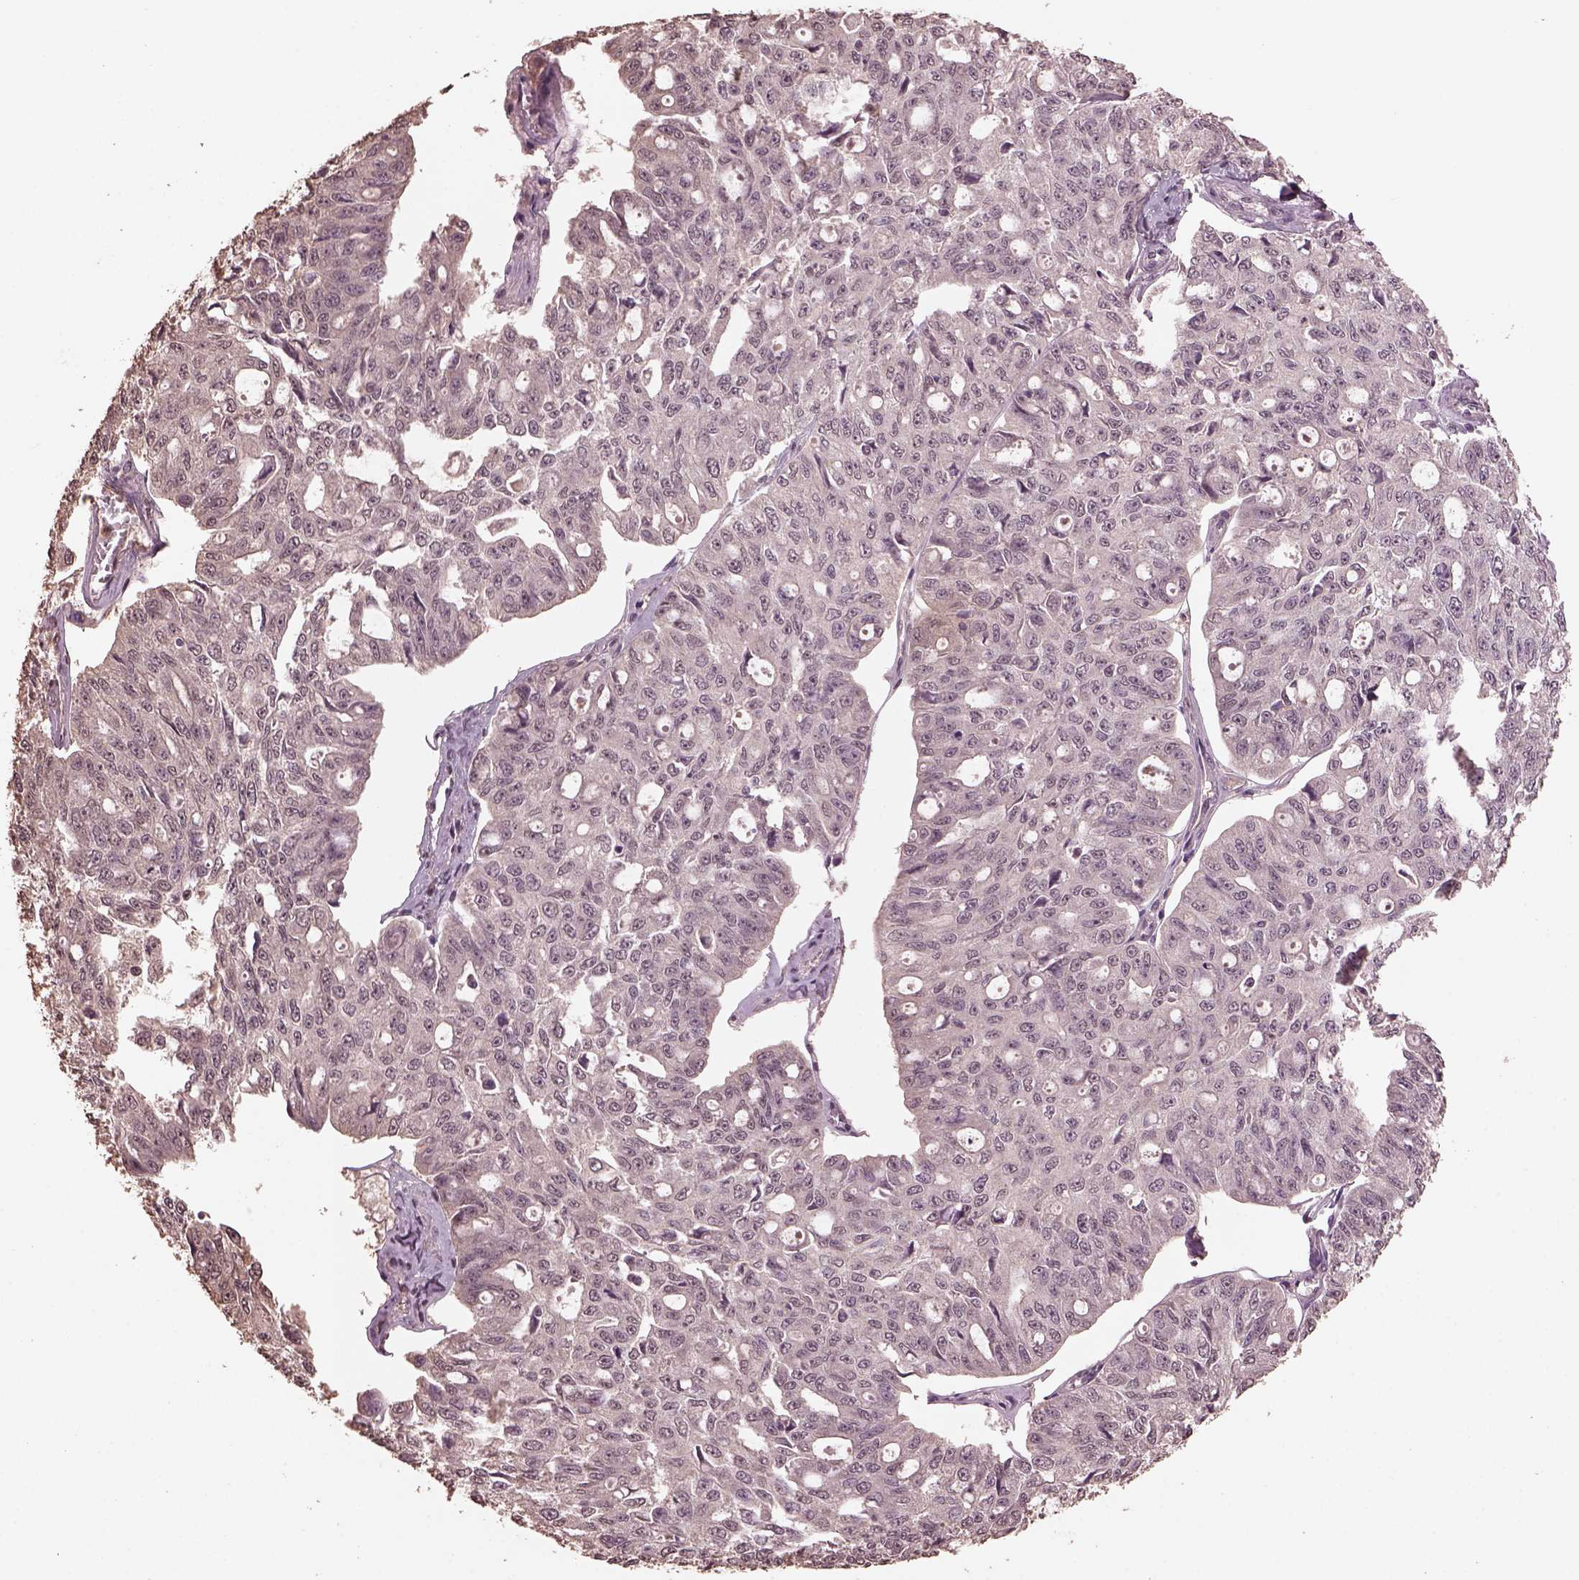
{"staining": {"intensity": "negative", "quantity": "none", "location": "none"}, "tissue": "ovarian cancer", "cell_type": "Tumor cells", "image_type": "cancer", "snomed": [{"axis": "morphology", "description": "Carcinoma, endometroid"}, {"axis": "topography", "description": "Ovary"}], "caption": "There is no significant expression in tumor cells of ovarian cancer (endometroid carcinoma).", "gene": "CPT1C", "patient": {"sex": "female", "age": 65}}